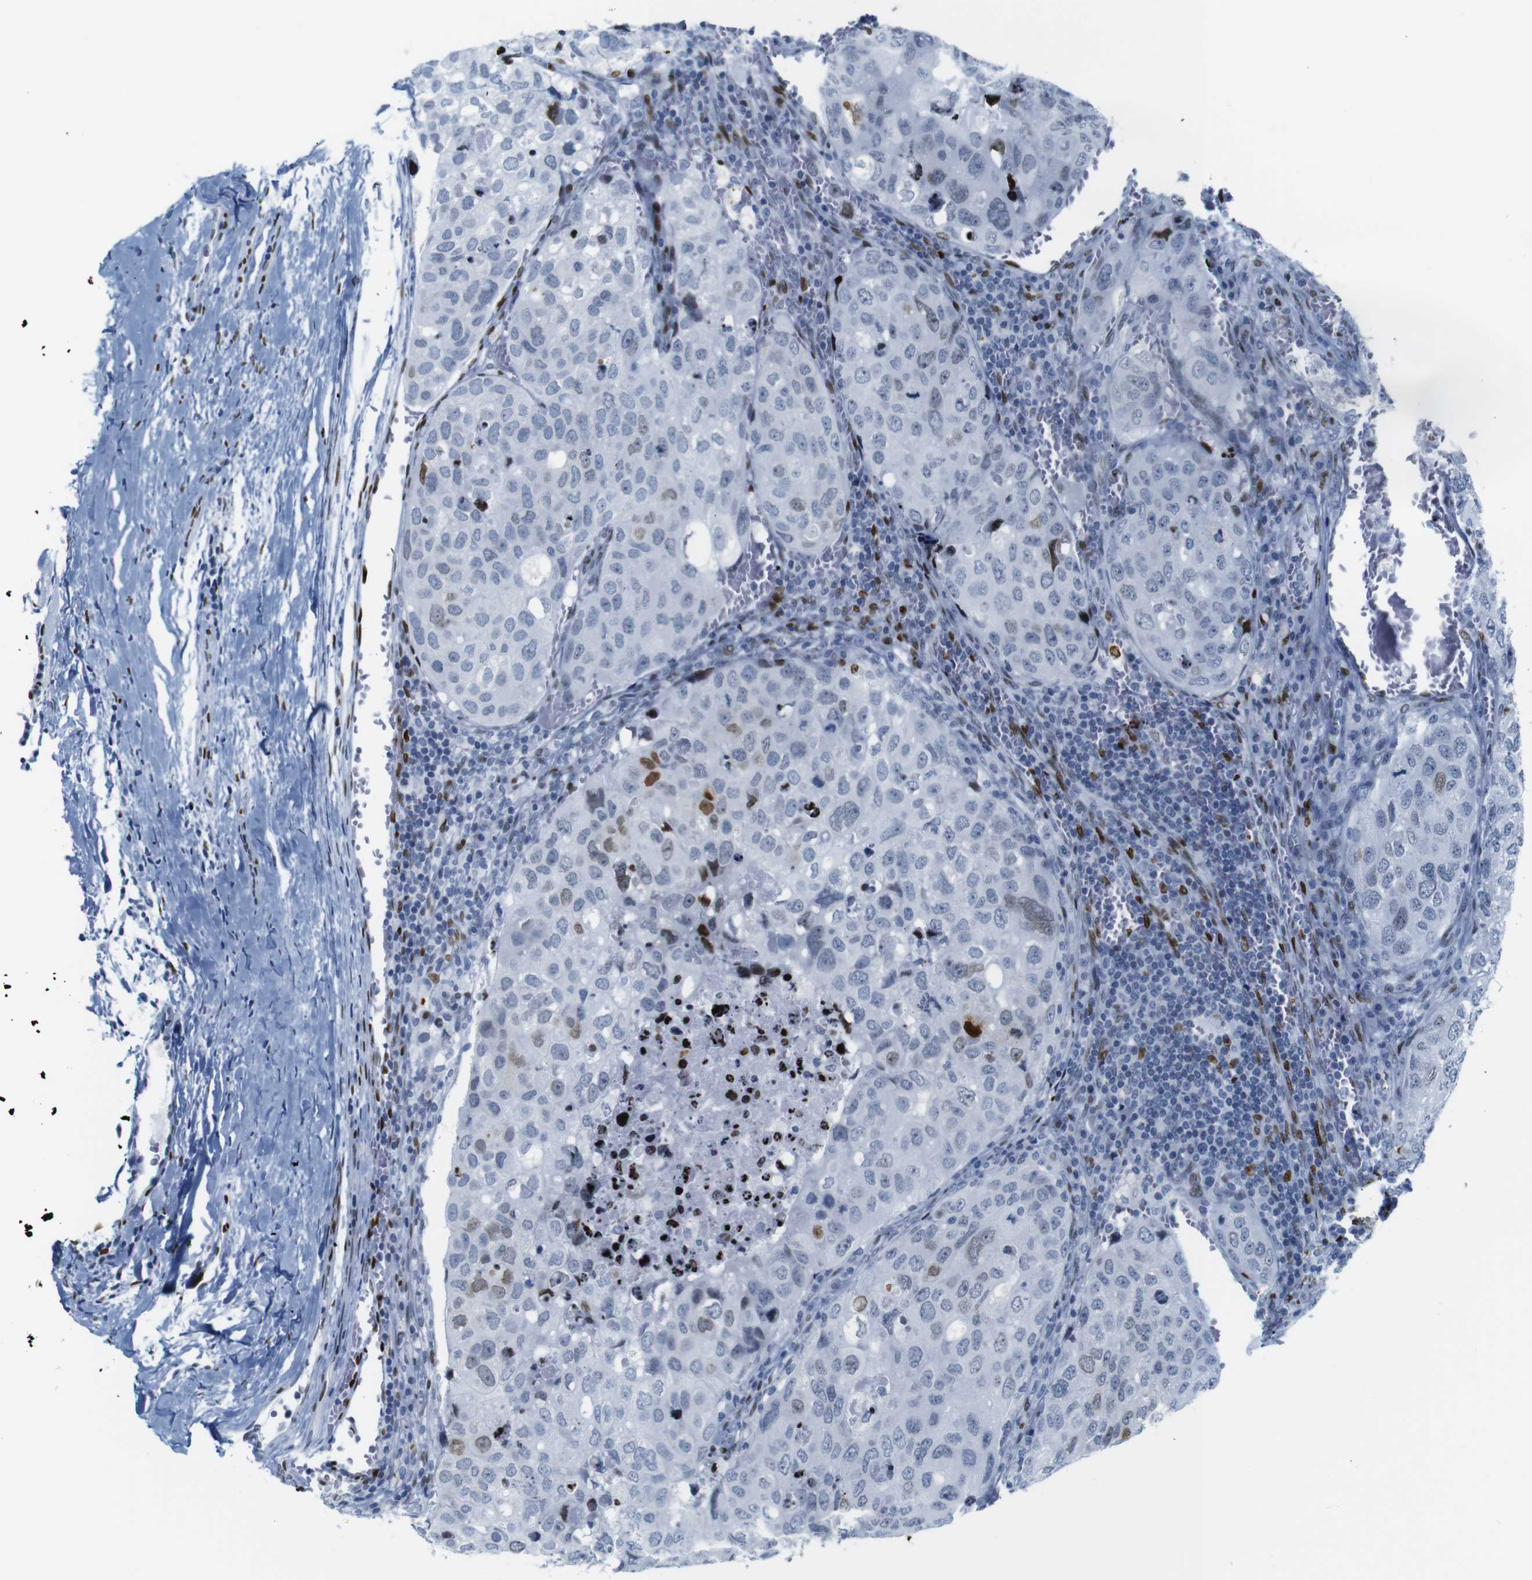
{"staining": {"intensity": "moderate", "quantity": "<25%", "location": "nuclear"}, "tissue": "urothelial cancer", "cell_type": "Tumor cells", "image_type": "cancer", "snomed": [{"axis": "morphology", "description": "Urothelial carcinoma, High grade"}, {"axis": "topography", "description": "Lymph node"}, {"axis": "topography", "description": "Urinary bladder"}], "caption": "IHC of urothelial cancer displays low levels of moderate nuclear expression in about <25% of tumor cells.", "gene": "NPIPB15", "patient": {"sex": "male", "age": 51}}